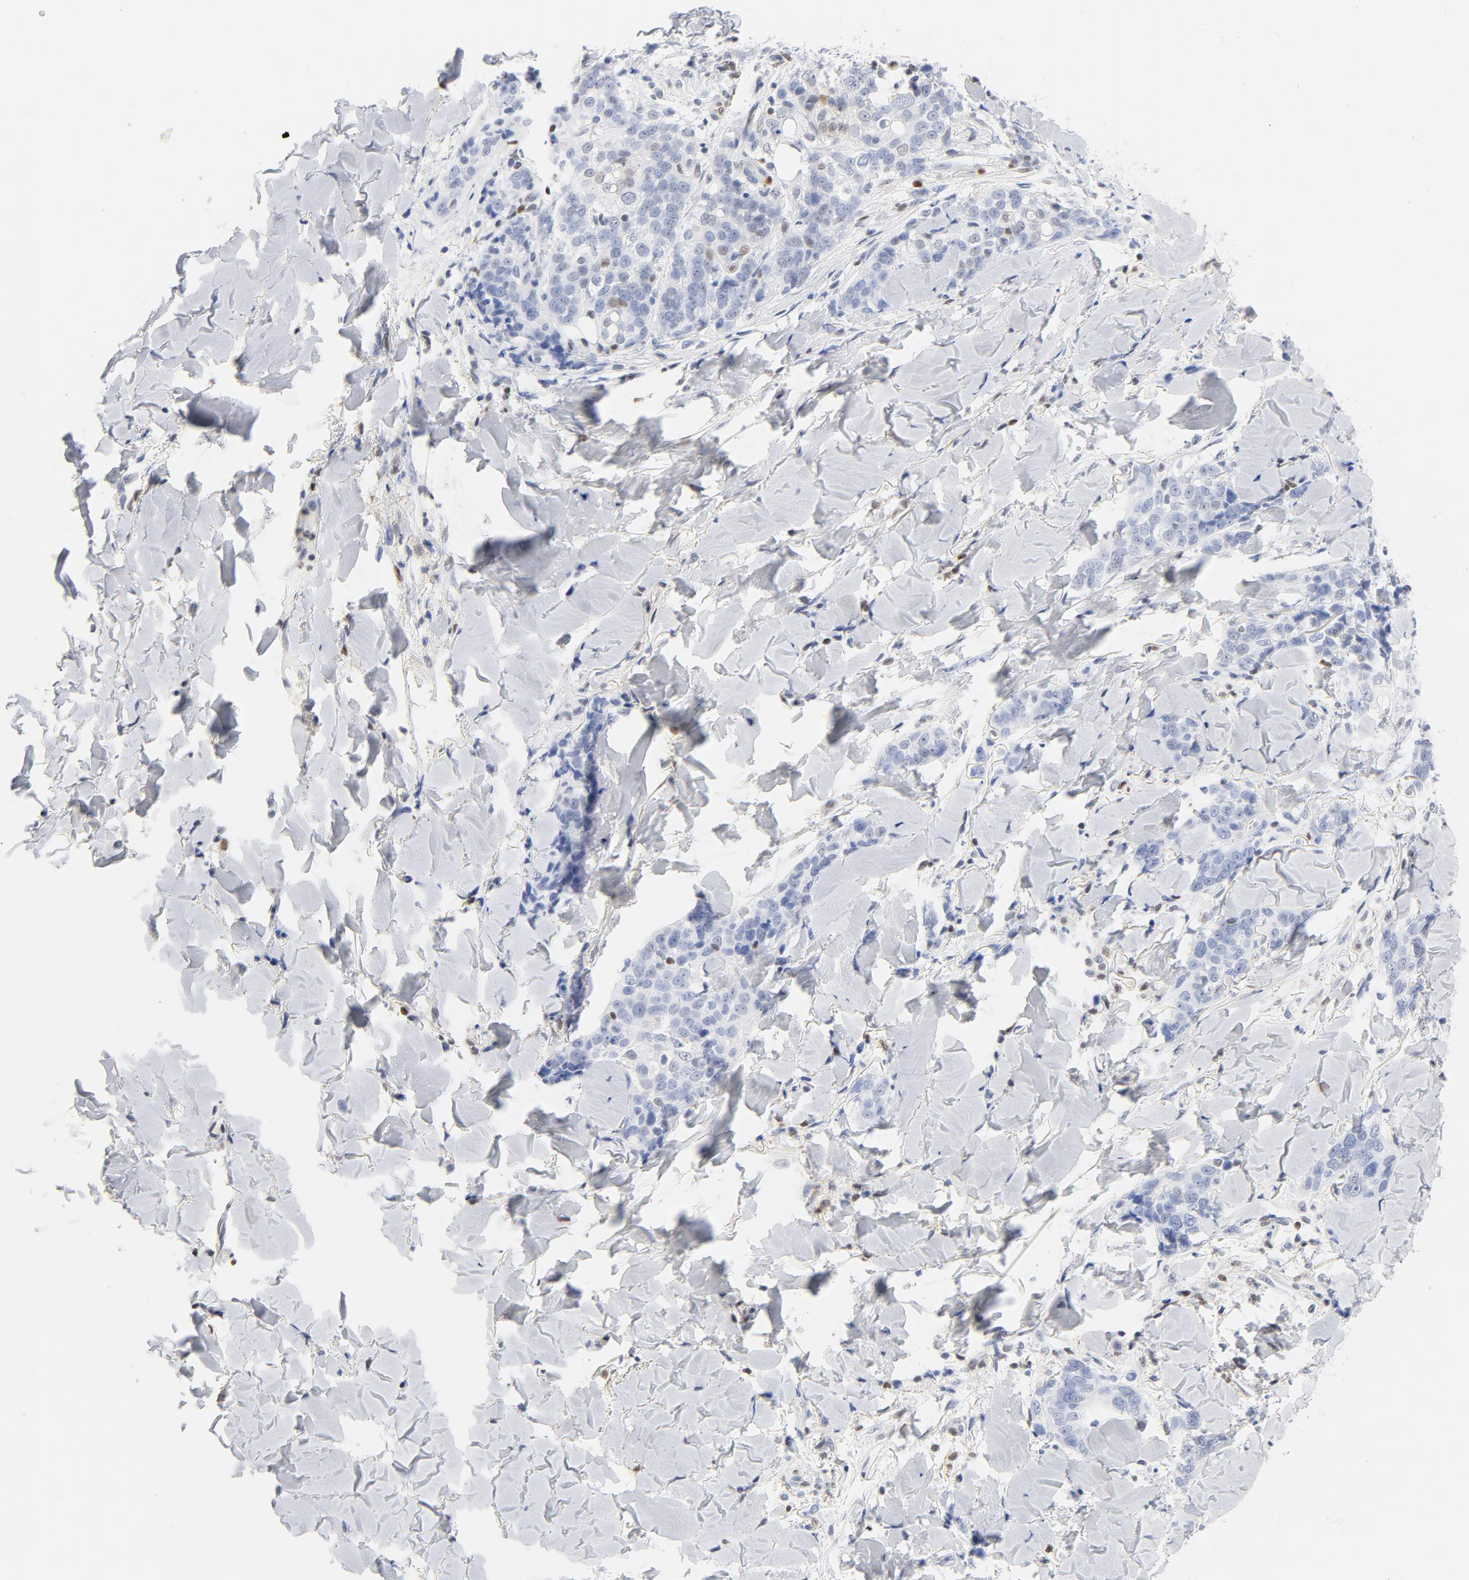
{"staining": {"intensity": "moderate", "quantity": "<25%", "location": "nuclear"}, "tissue": "skin cancer", "cell_type": "Tumor cells", "image_type": "cancer", "snomed": [{"axis": "morphology", "description": "Normal tissue, NOS"}, {"axis": "morphology", "description": "Squamous cell carcinoma, NOS"}, {"axis": "topography", "description": "Skin"}], "caption": "Approximately <25% of tumor cells in human skin cancer exhibit moderate nuclear protein expression as visualized by brown immunohistochemical staining.", "gene": "CDKN1B", "patient": {"sex": "female", "age": 83}}